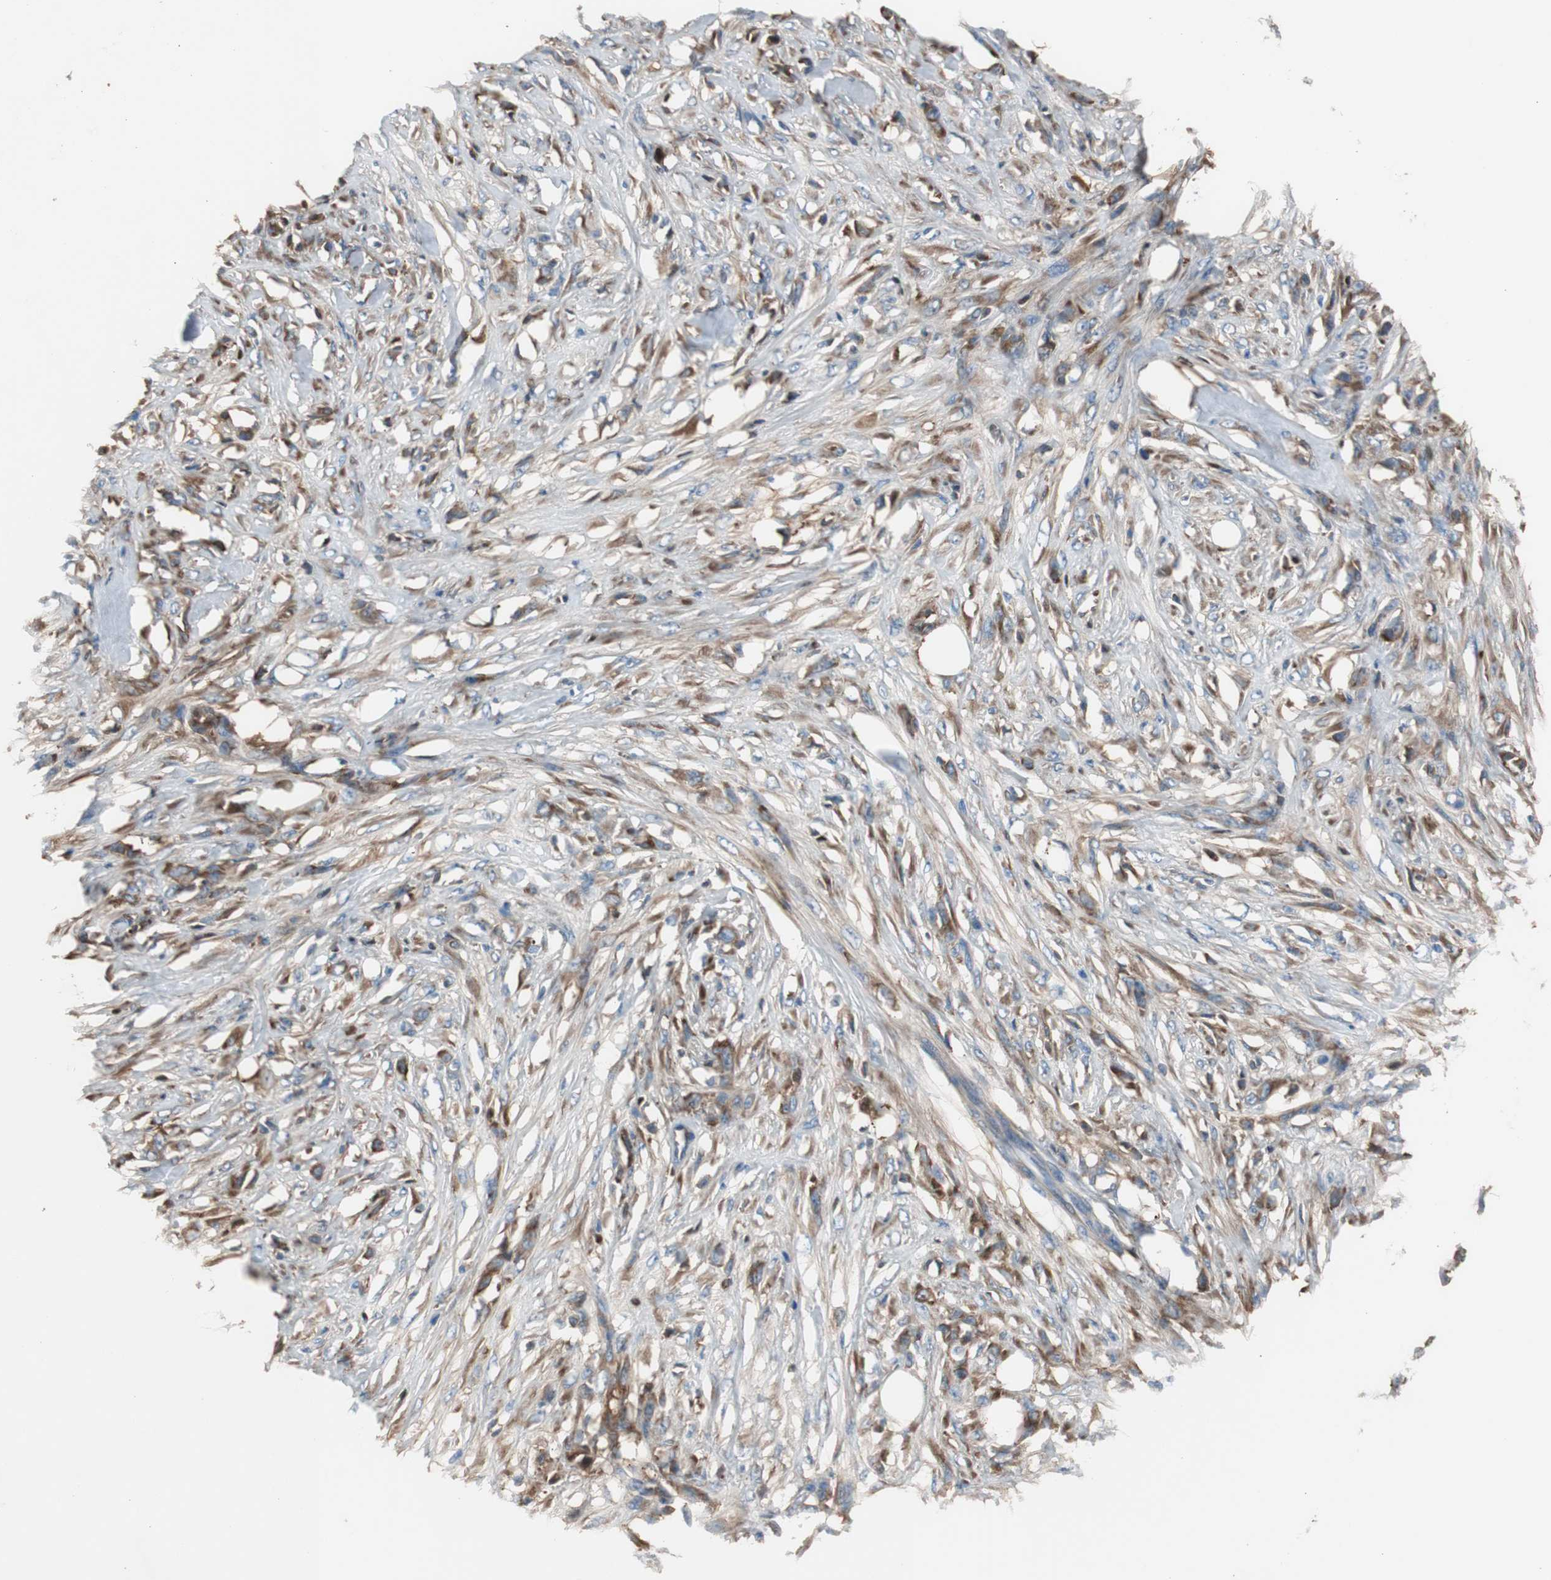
{"staining": {"intensity": "moderate", "quantity": ">75%", "location": "cytoplasmic/membranous"}, "tissue": "skin cancer", "cell_type": "Tumor cells", "image_type": "cancer", "snomed": [{"axis": "morphology", "description": "Normal tissue, NOS"}, {"axis": "morphology", "description": "Squamous cell carcinoma, NOS"}, {"axis": "topography", "description": "Skin"}], "caption": "High-magnification brightfield microscopy of skin cancer stained with DAB (3,3'-diaminobenzidine) (brown) and counterstained with hematoxylin (blue). tumor cells exhibit moderate cytoplasmic/membranous expression is identified in about>75% of cells. The staining is performed using DAB (3,3'-diaminobenzidine) brown chromogen to label protein expression. The nuclei are counter-stained blue using hematoxylin.", "gene": "SERPINF1", "patient": {"sex": "female", "age": 59}}